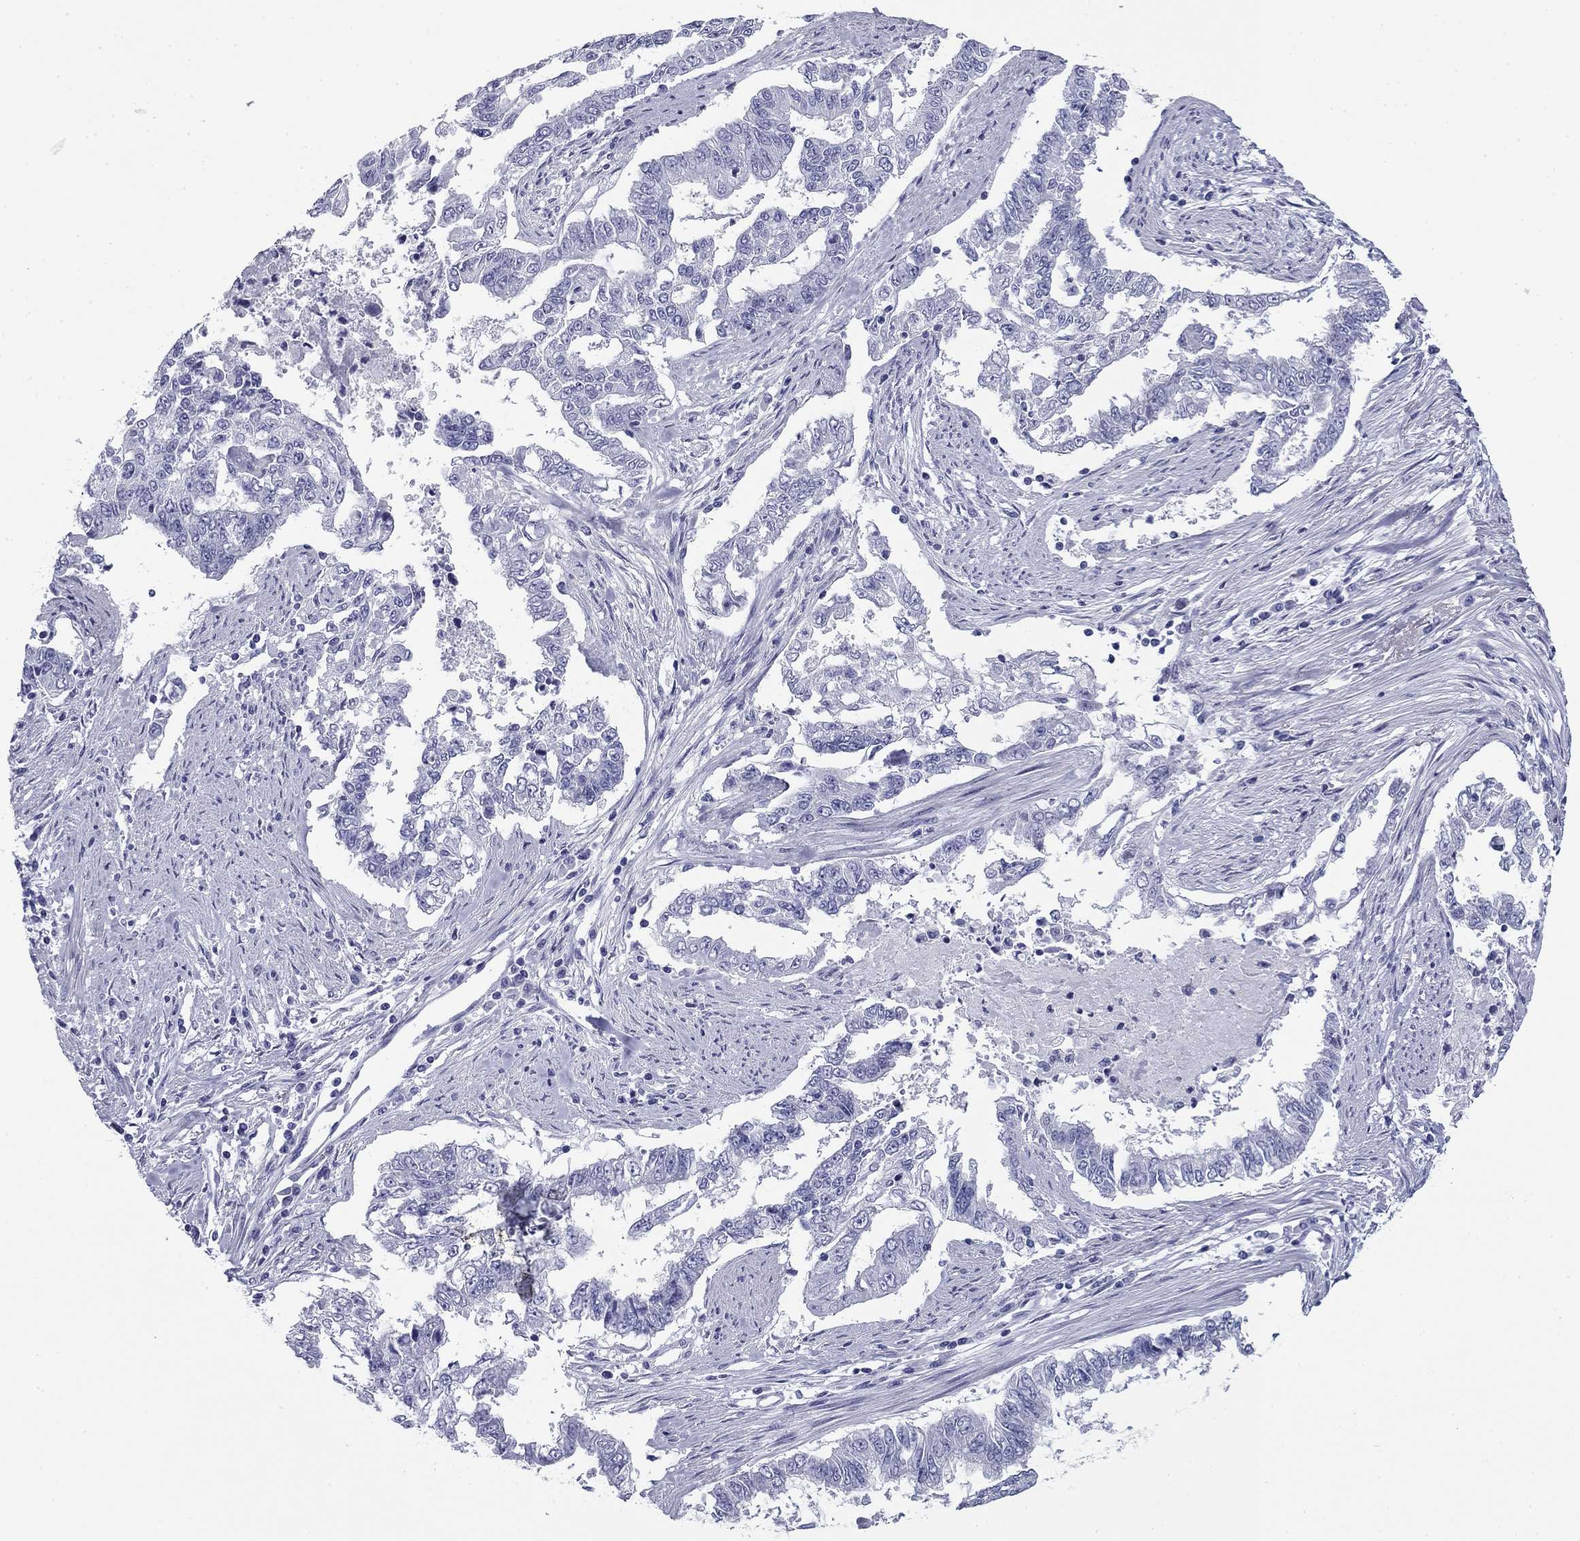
{"staining": {"intensity": "negative", "quantity": "none", "location": "none"}, "tissue": "endometrial cancer", "cell_type": "Tumor cells", "image_type": "cancer", "snomed": [{"axis": "morphology", "description": "Adenocarcinoma, NOS"}, {"axis": "topography", "description": "Uterus"}], "caption": "Photomicrograph shows no significant protein staining in tumor cells of endometrial adenocarcinoma.", "gene": "ZP2", "patient": {"sex": "female", "age": 59}}